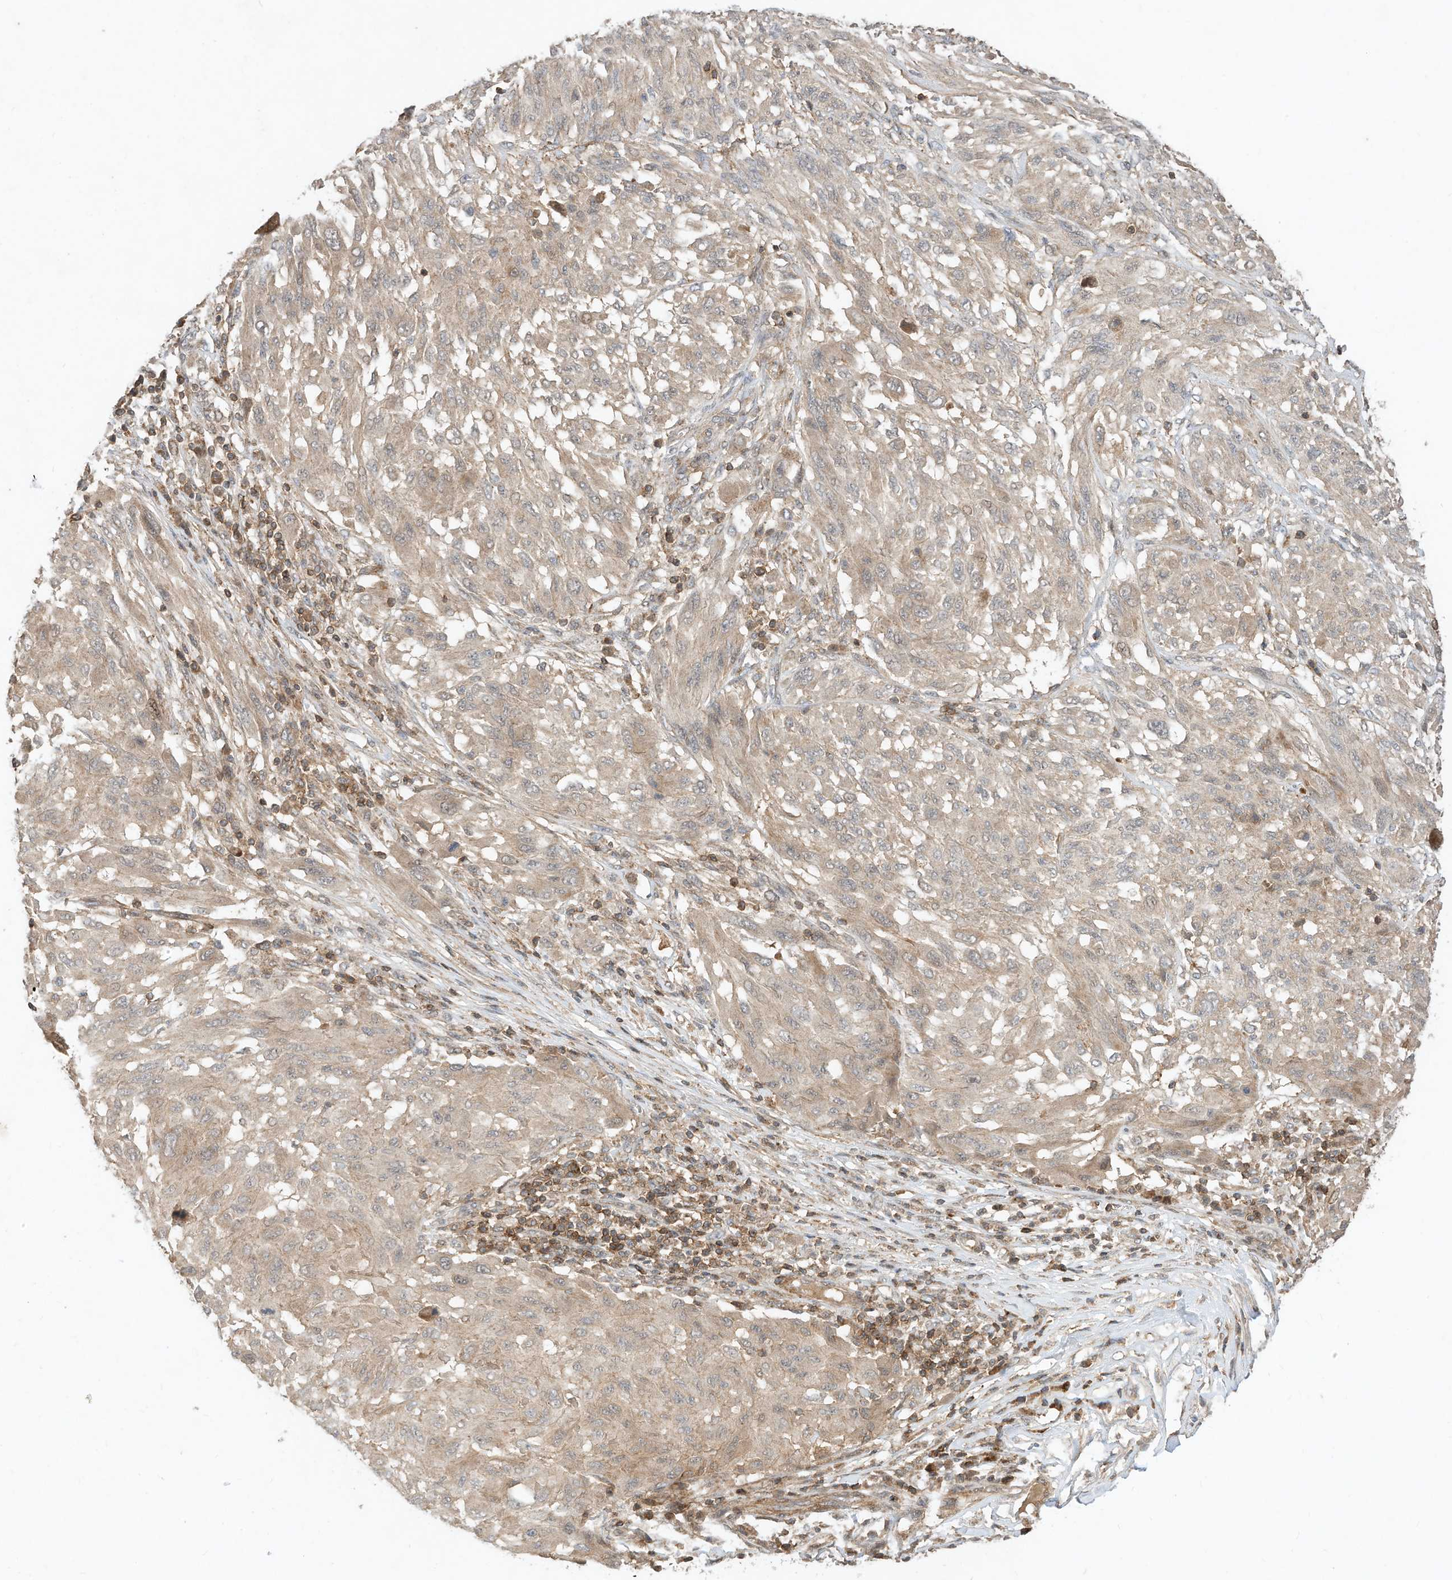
{"staining": {"intensity": "weak", "quantity": "<25%", "location": "cytoplasmic/membranous"}, "tissue": "melanoma", "cell_type": "Tumor cells", "image_type": "cancer", "snomed": [{"axis": "morphology", "description": "Malignant melanoma, NOS"}, {"axis": "topography", "description": "Skin"}], "caption": "The IHC photomicrograph has no significant expression in tumor cells of malignant melanoma tissue.", "gene": "CPAMD8", "patient": {"sex": "female", "age": 91}}